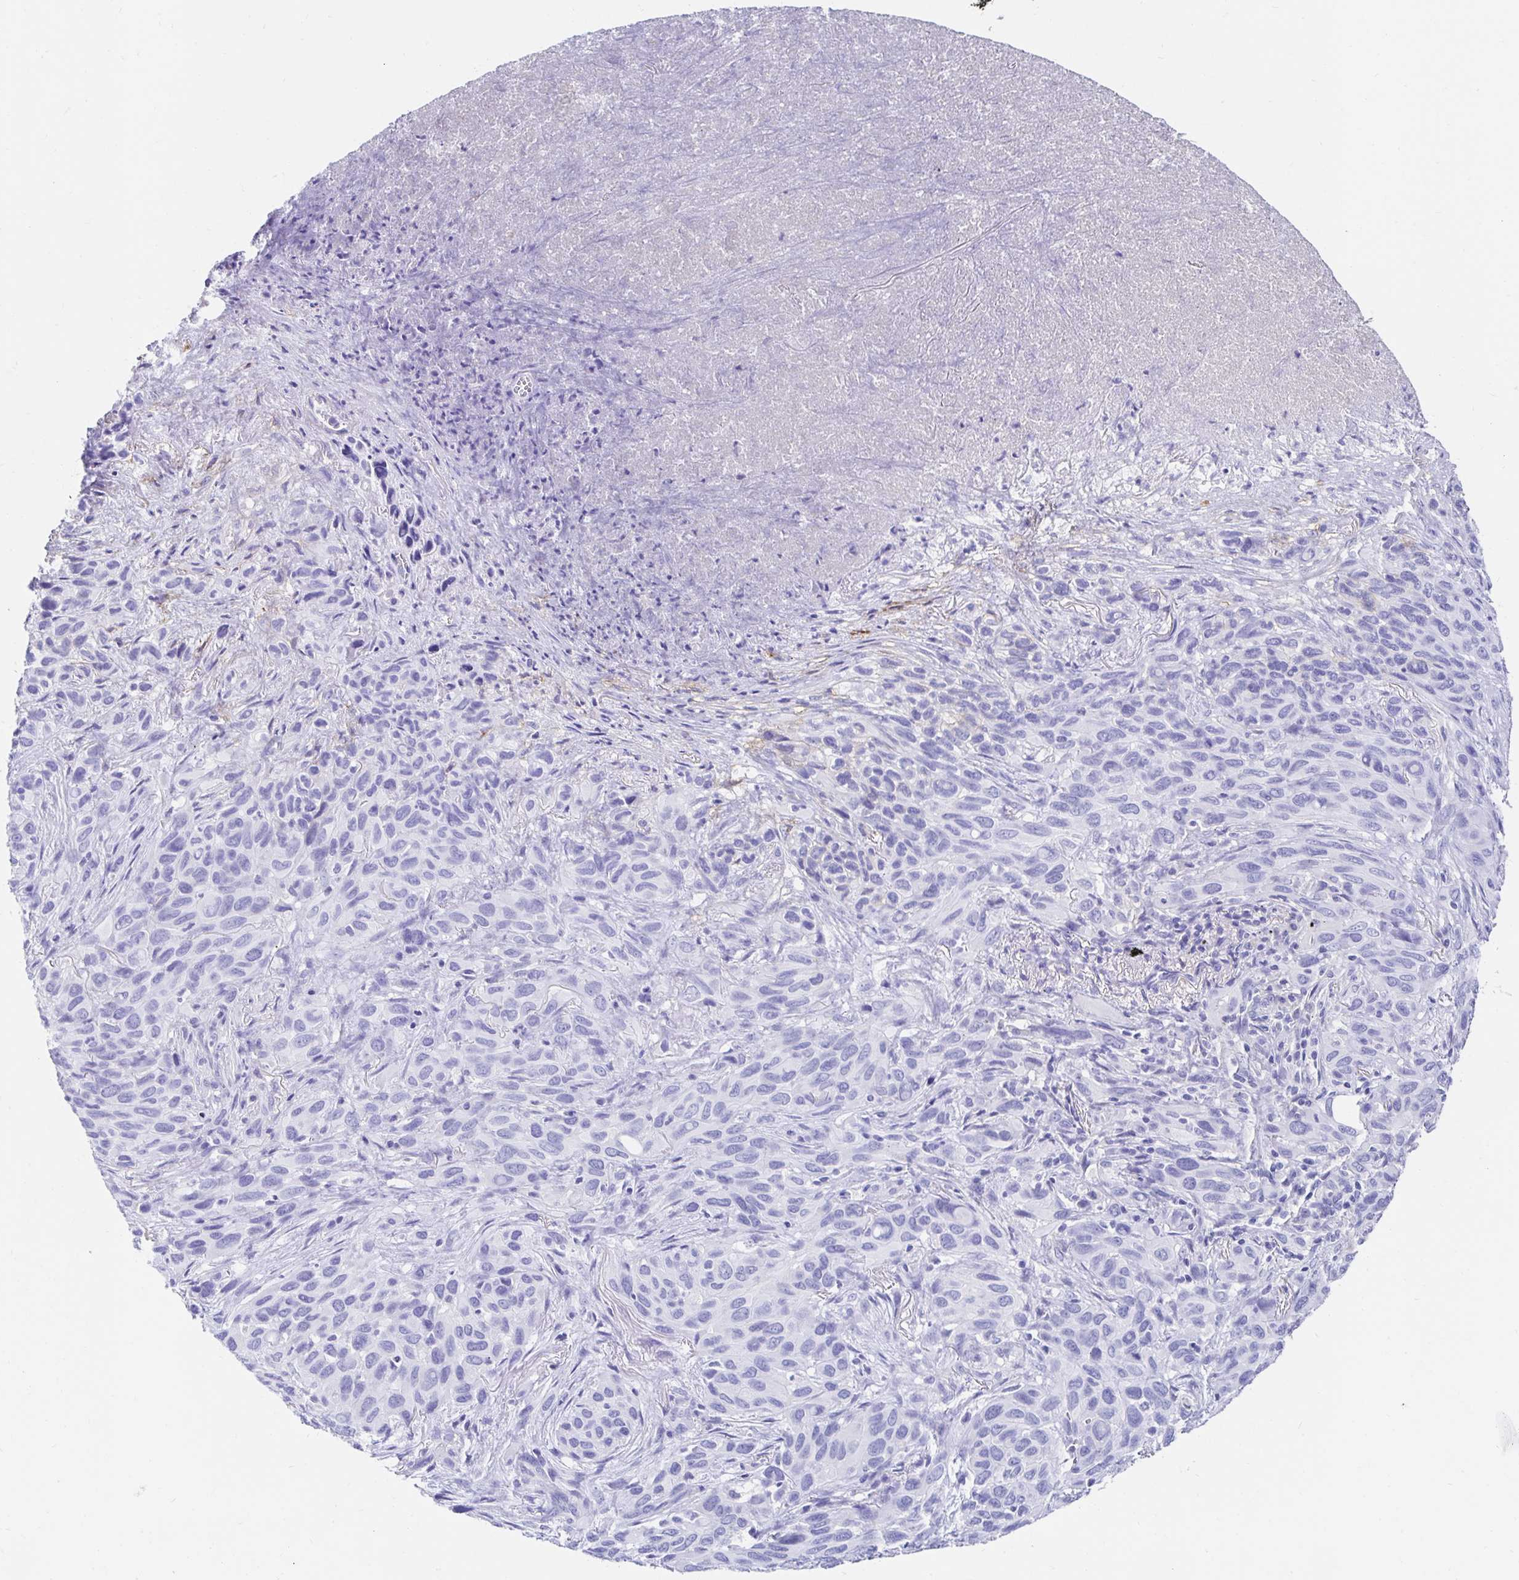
{"staining": {"intensity": "negative", "quantity": "none", "location": "none"}, "tissue": "melanoma", "cell_type": "Tumor cells", "image_type": "cancer", "snomed": [{"axis": "morphology", "description": "Malignant melanoma, Metastatic site"}, {"axis": "topography", "description": "Lung"}], "caption": "The micrograph exhibits no staining of tumor cells in malignant melanoma (metastatic site).", "gene": "CA9", "patient": {"sex": "male", "age": 48}}